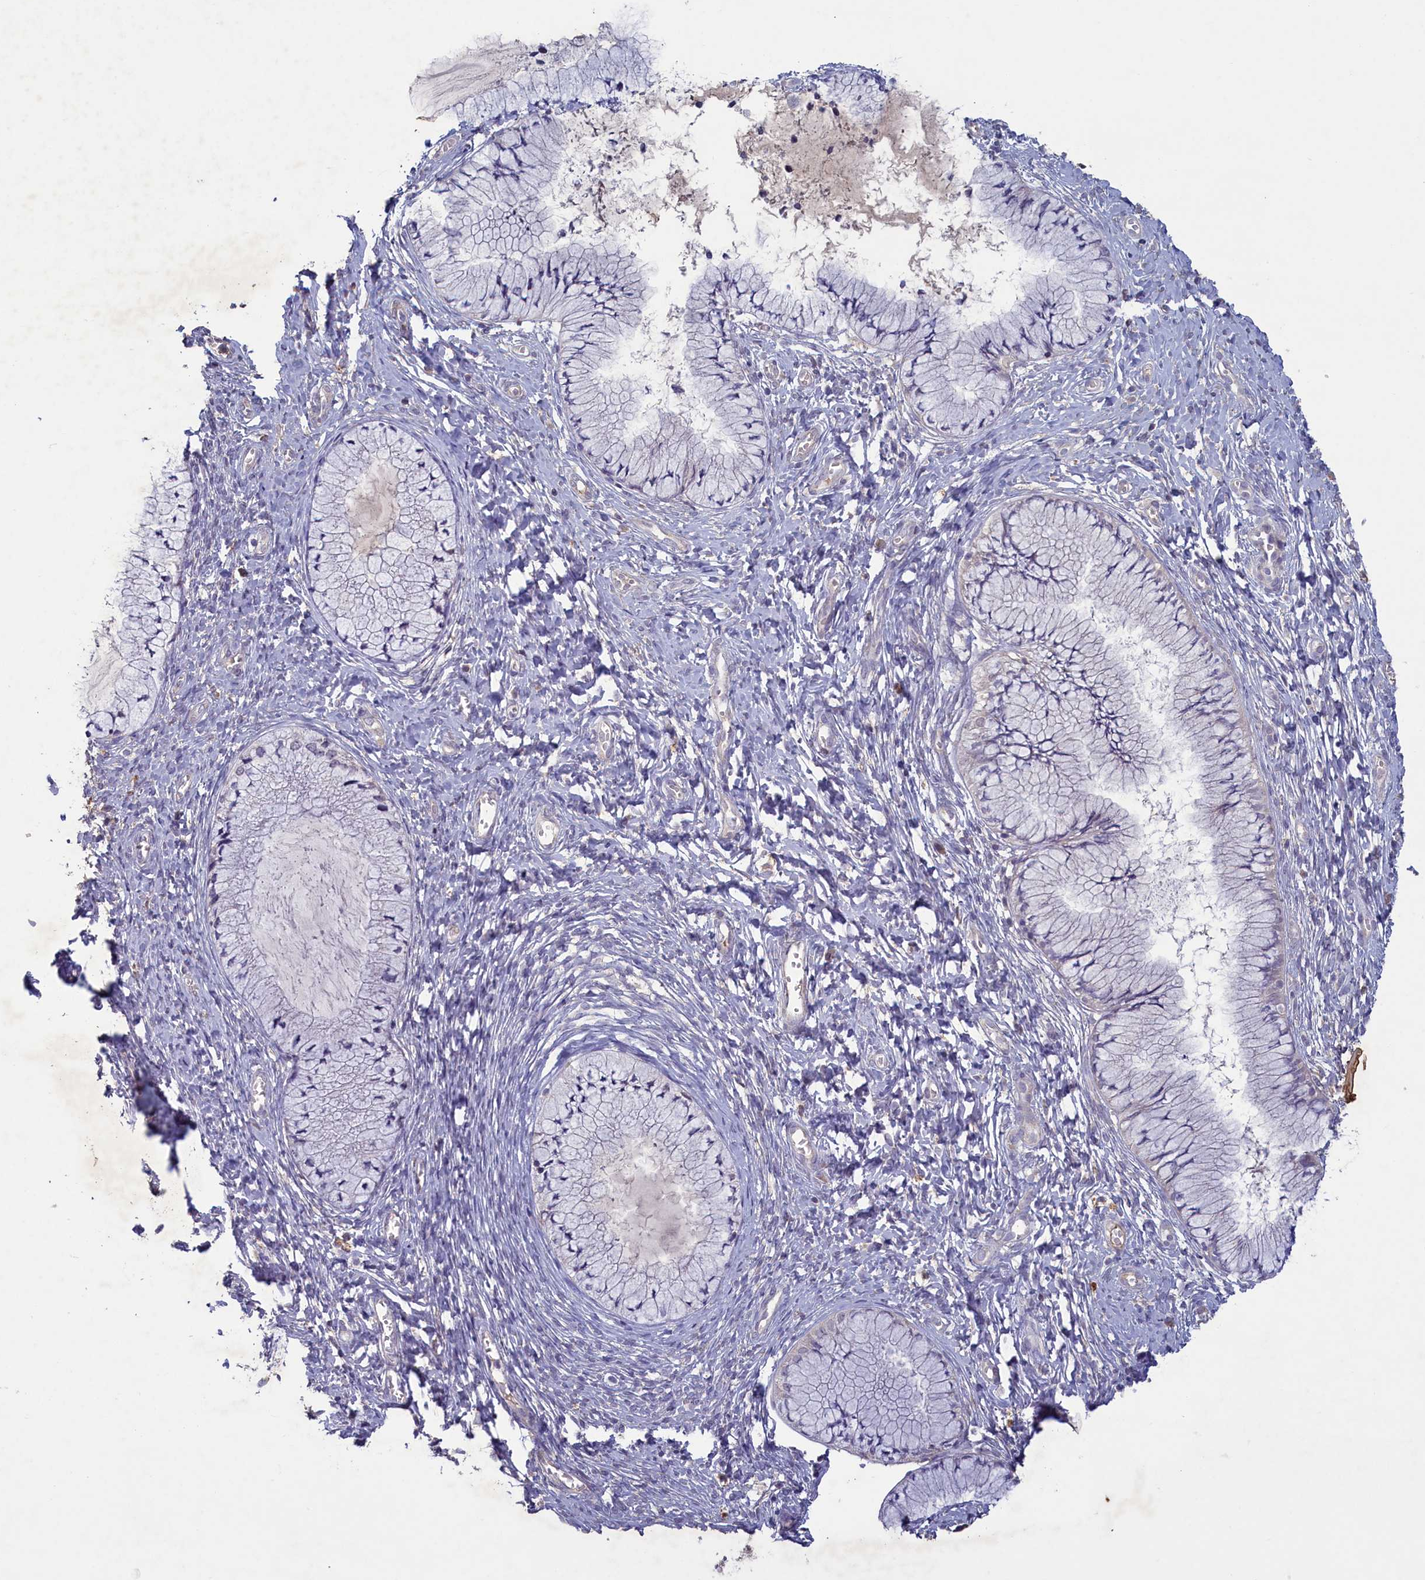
{"staining": {"intensity": "negative", "quantity": "none", "location": "none"}, "tissue": "cervix", "cell_type": "Glandular cells", "image_type": "normal", "snomed": [{"axis": "morphology", "description": "Normal tissue, NOS"}, {"axis": "topography", "description": "Cervix"}], "caption": "High power microscopy image of an IHC image of normal cervix, revealing no significant expression in glandular cells. The staining was performed using DAB (3,3'-diaminobenzidine) to visualize the protein expression in brown, while the nuclei were stained in blue with hematoxylin (Magnification: 20x).", "gene": "ATF7IP2", "patient": {"sex": "female", "age": 42}}